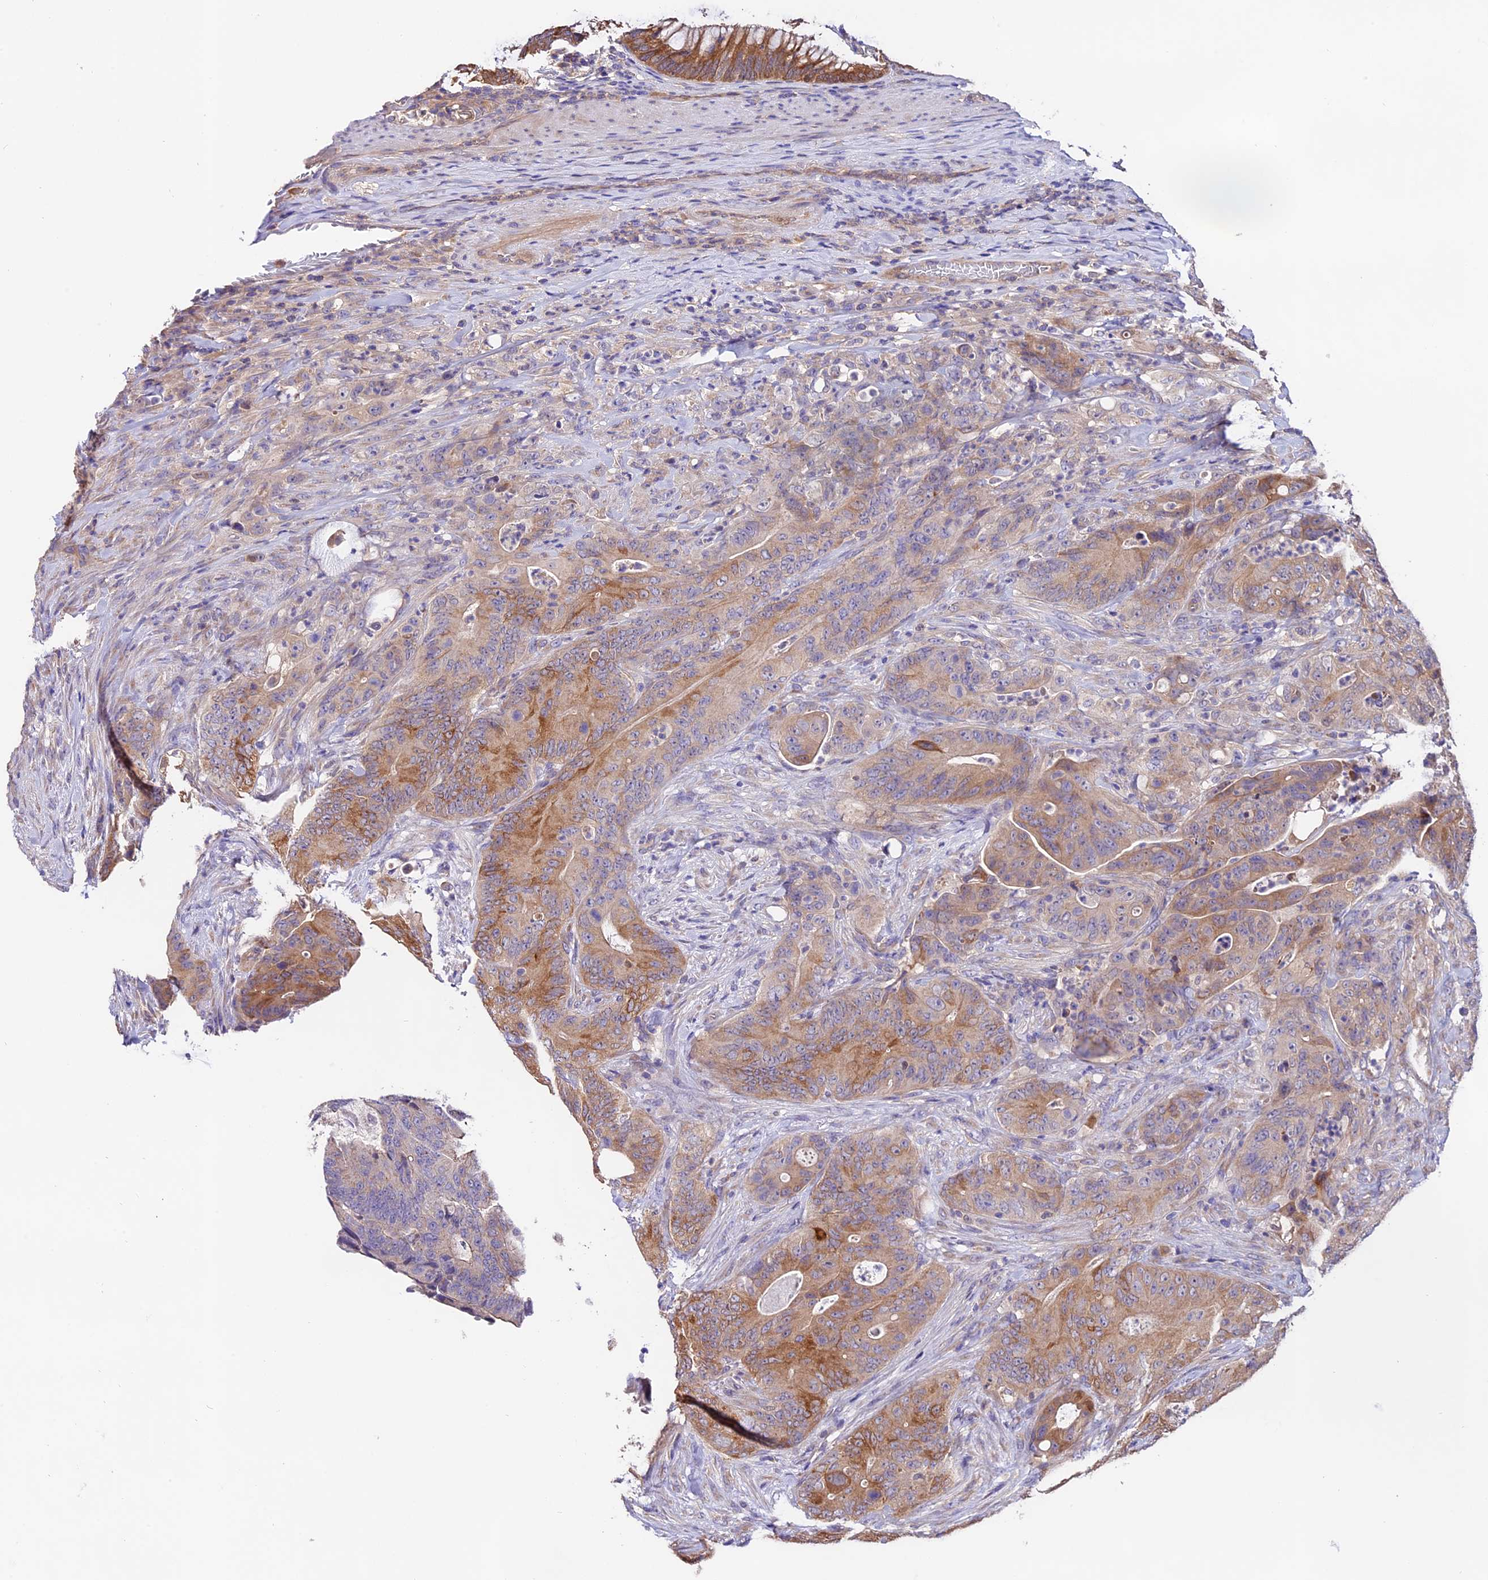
{"staining": {"intensity": "moderate", "quantity": "25%-75%", "location": "cytoplasmic/membranous"}, "tissue": "colorectal cancer", "cell_type": "Tumor cells", "image_type": "cancer", "snomed": [{"axis": "morphology", "description": "Normal tissue, NOS"}, {"axis": "topography", "description": "Colon"}], "caption": "Moderate cytoplasmic/membranous expression for a protein is identified in approximately 25%-75% of tumor cells of colorectal cancer using IHC.", "gene": "CES3", "patient": {"sex": "female", "age": 82}}